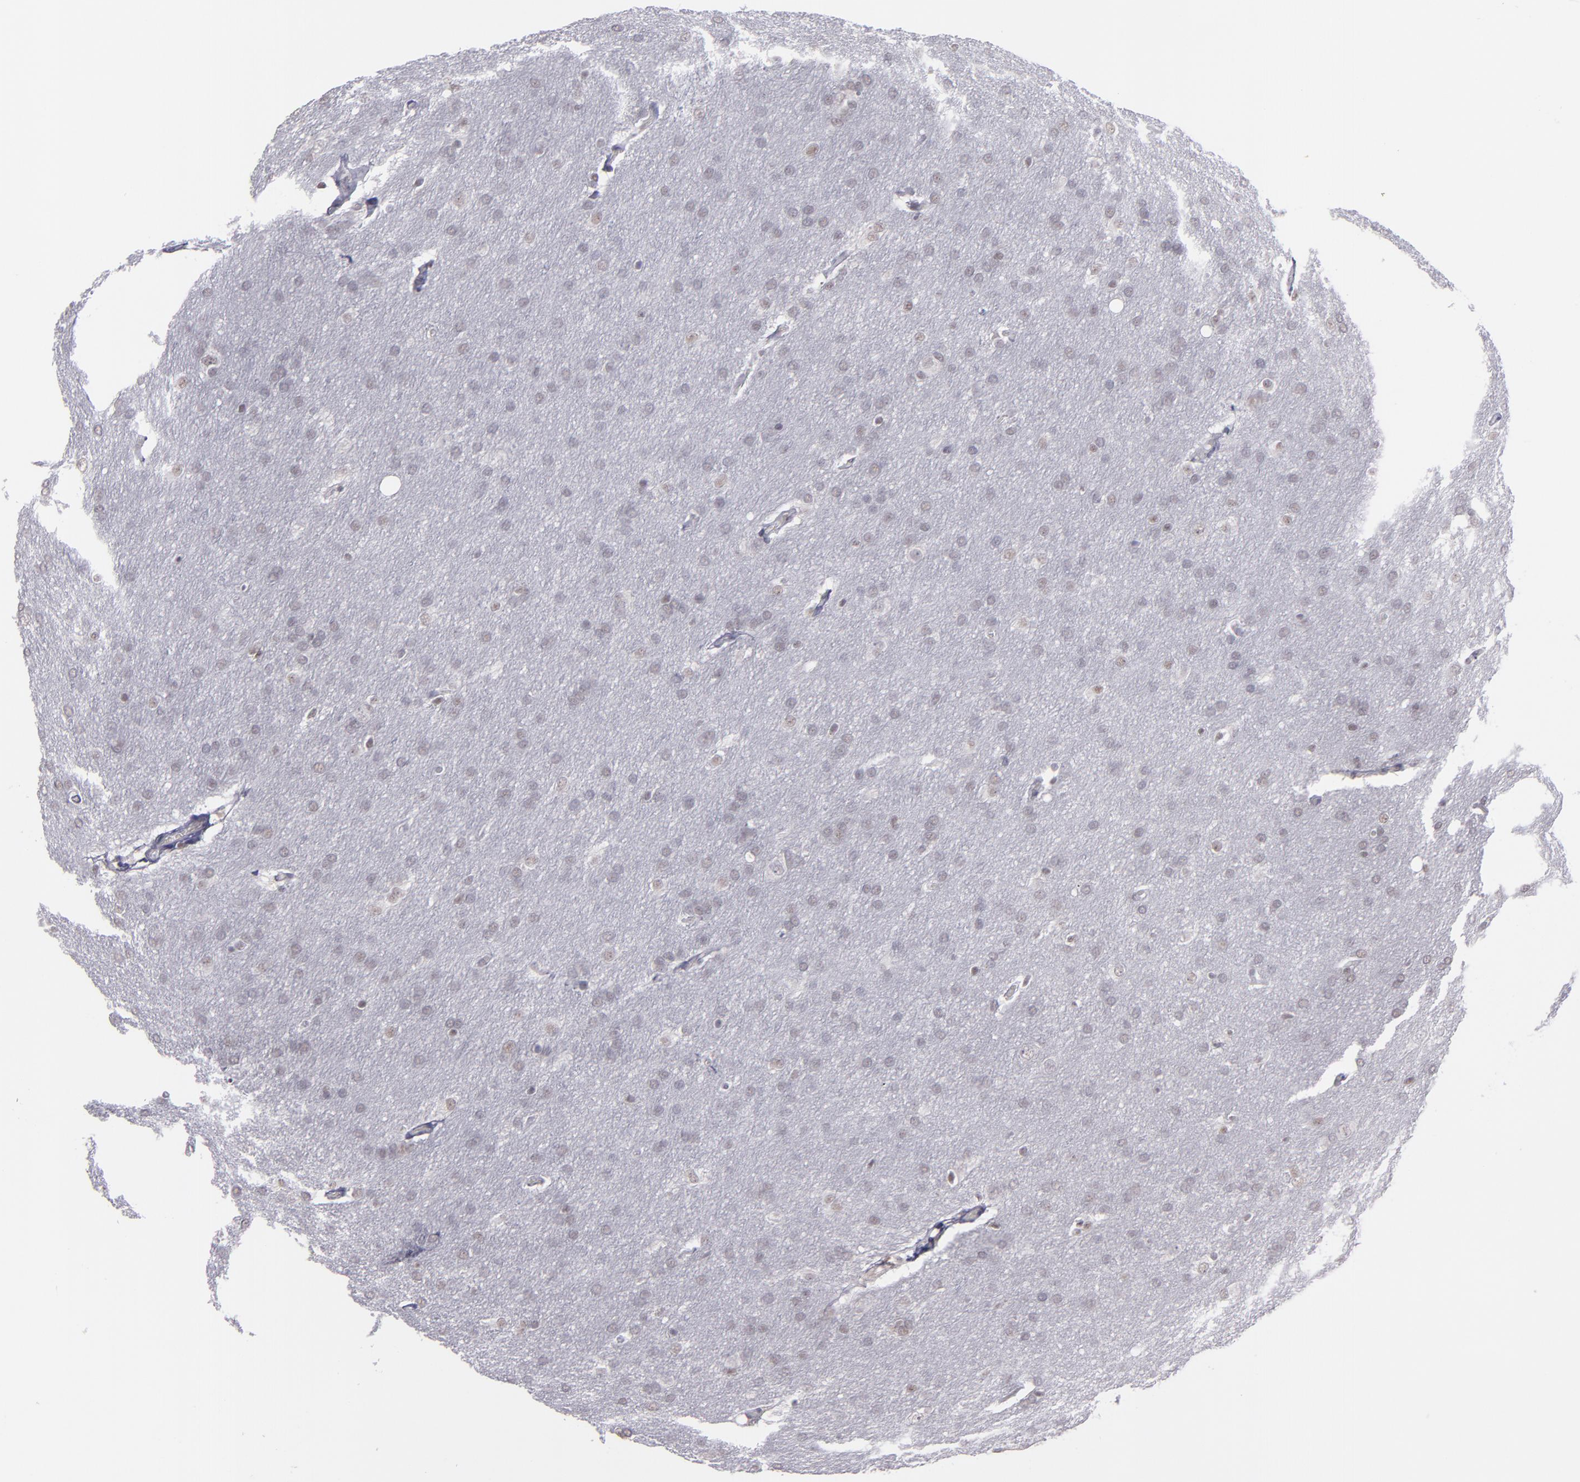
{"staining": {"intensity": "weak", "quantity": "<25%", "location": "nuclear"}, "tissue": "glioma", "cell_type": "Tumor cells", "image_type": "cancer", "snomed": [{"axis": "morphology", "description": "Glioma, malignant, Low grade"}, {"axis": "topography", "description": "Brain"}], "caption": "An IHC photomicrograph of glioma is shown. There is no staining in tumor cells of glioma.", "gene": "OTUB2", "patient": {"sex": "female", "age": 32}}